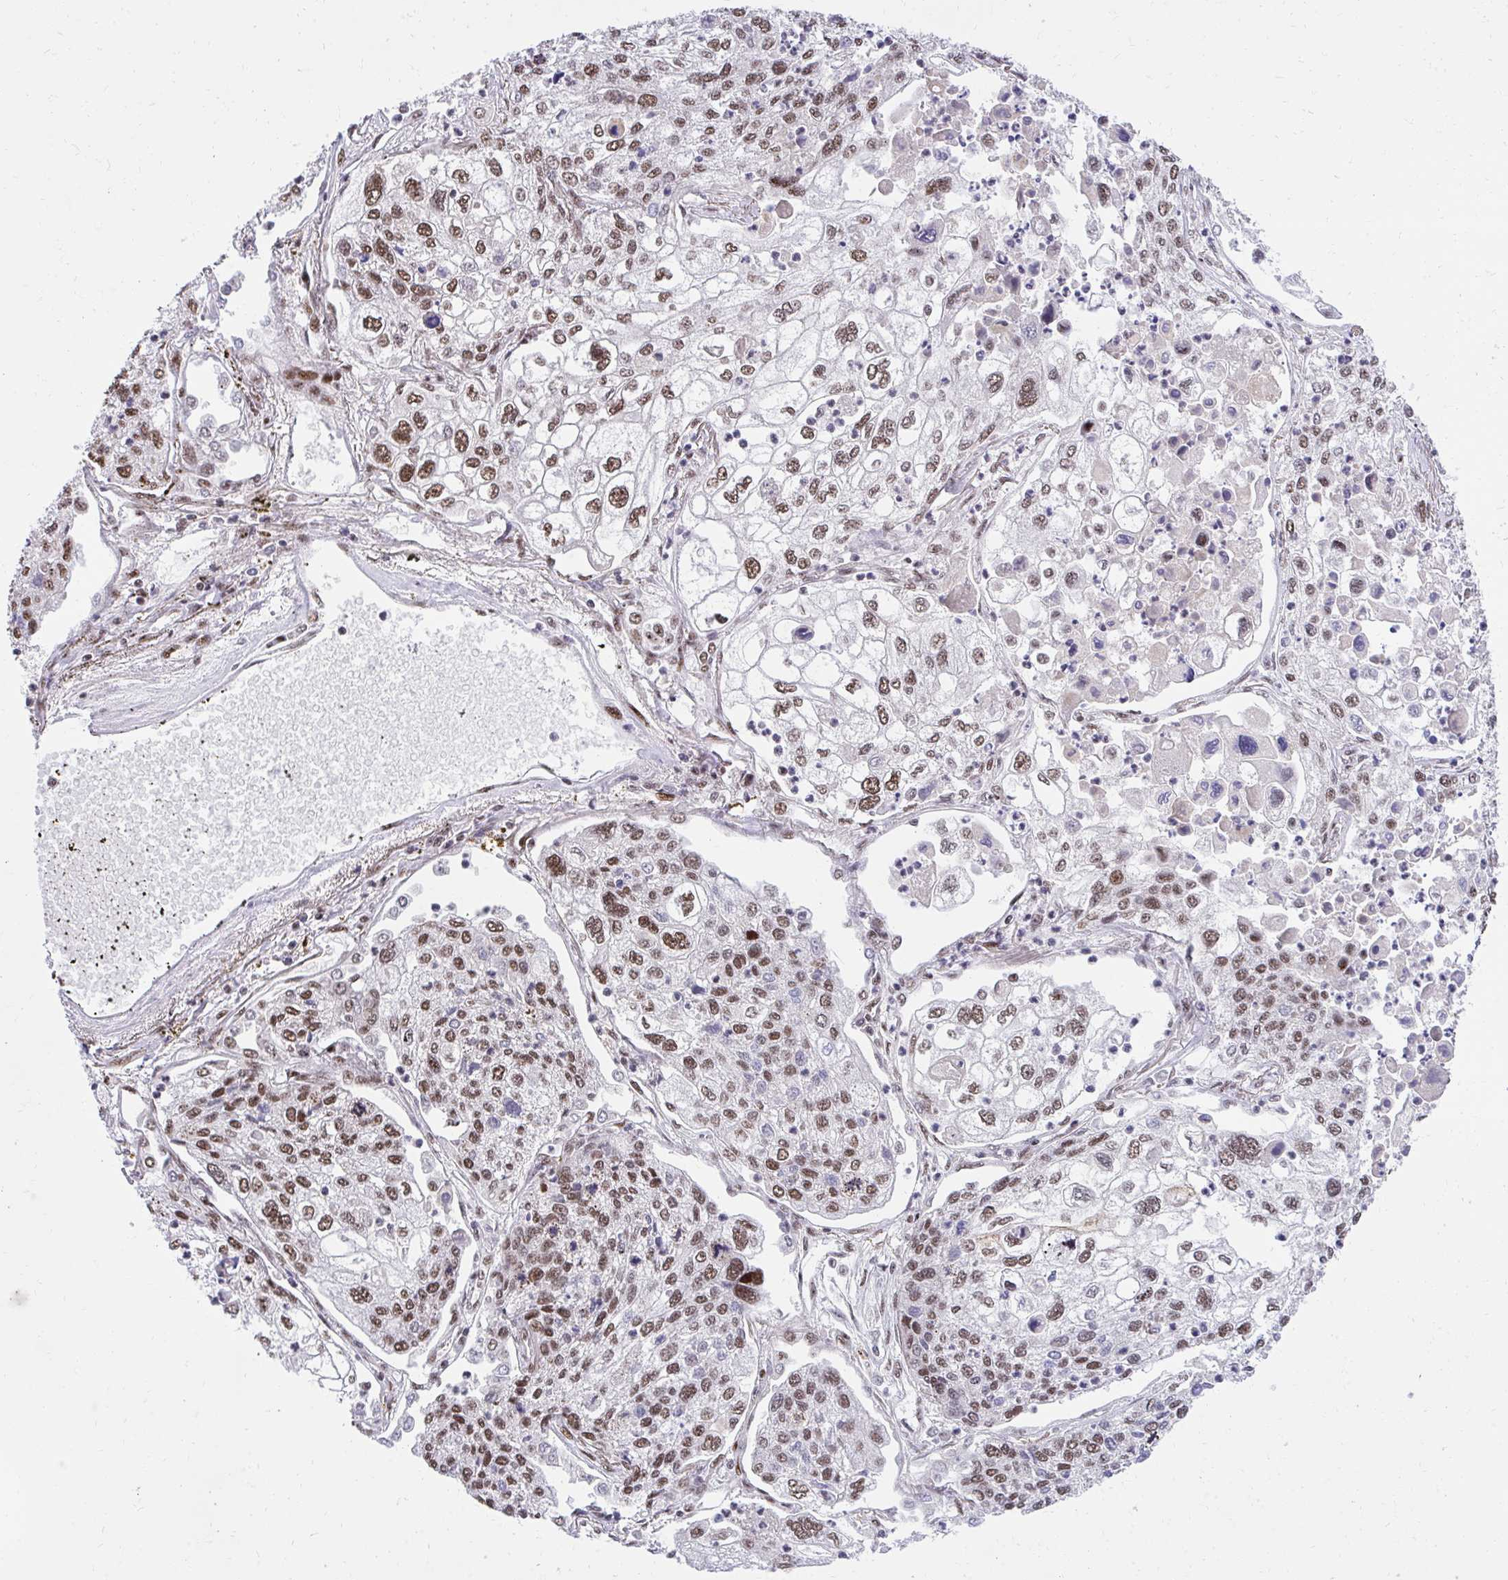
{"staining": {"intensity": "strong", "quantity": ">75%", "location": "nuclear"}, "tissue": "lung cancer", "cell_type": "Tumor cells", "image_type": "cancer", "snomed": [{"axis": "morphology", "description": "Squamous cell carcinoma, NOS"}, {"axis": "topography", "description": "Lung"}], "caption": "Tumor cells reveal high levels of strong nuclear positivity in approximately >75% of cells in human lung cancer (squamous cell carcinoma).", "gene": "SYNE4", "patient": {"sex": "male", "age": 74}}